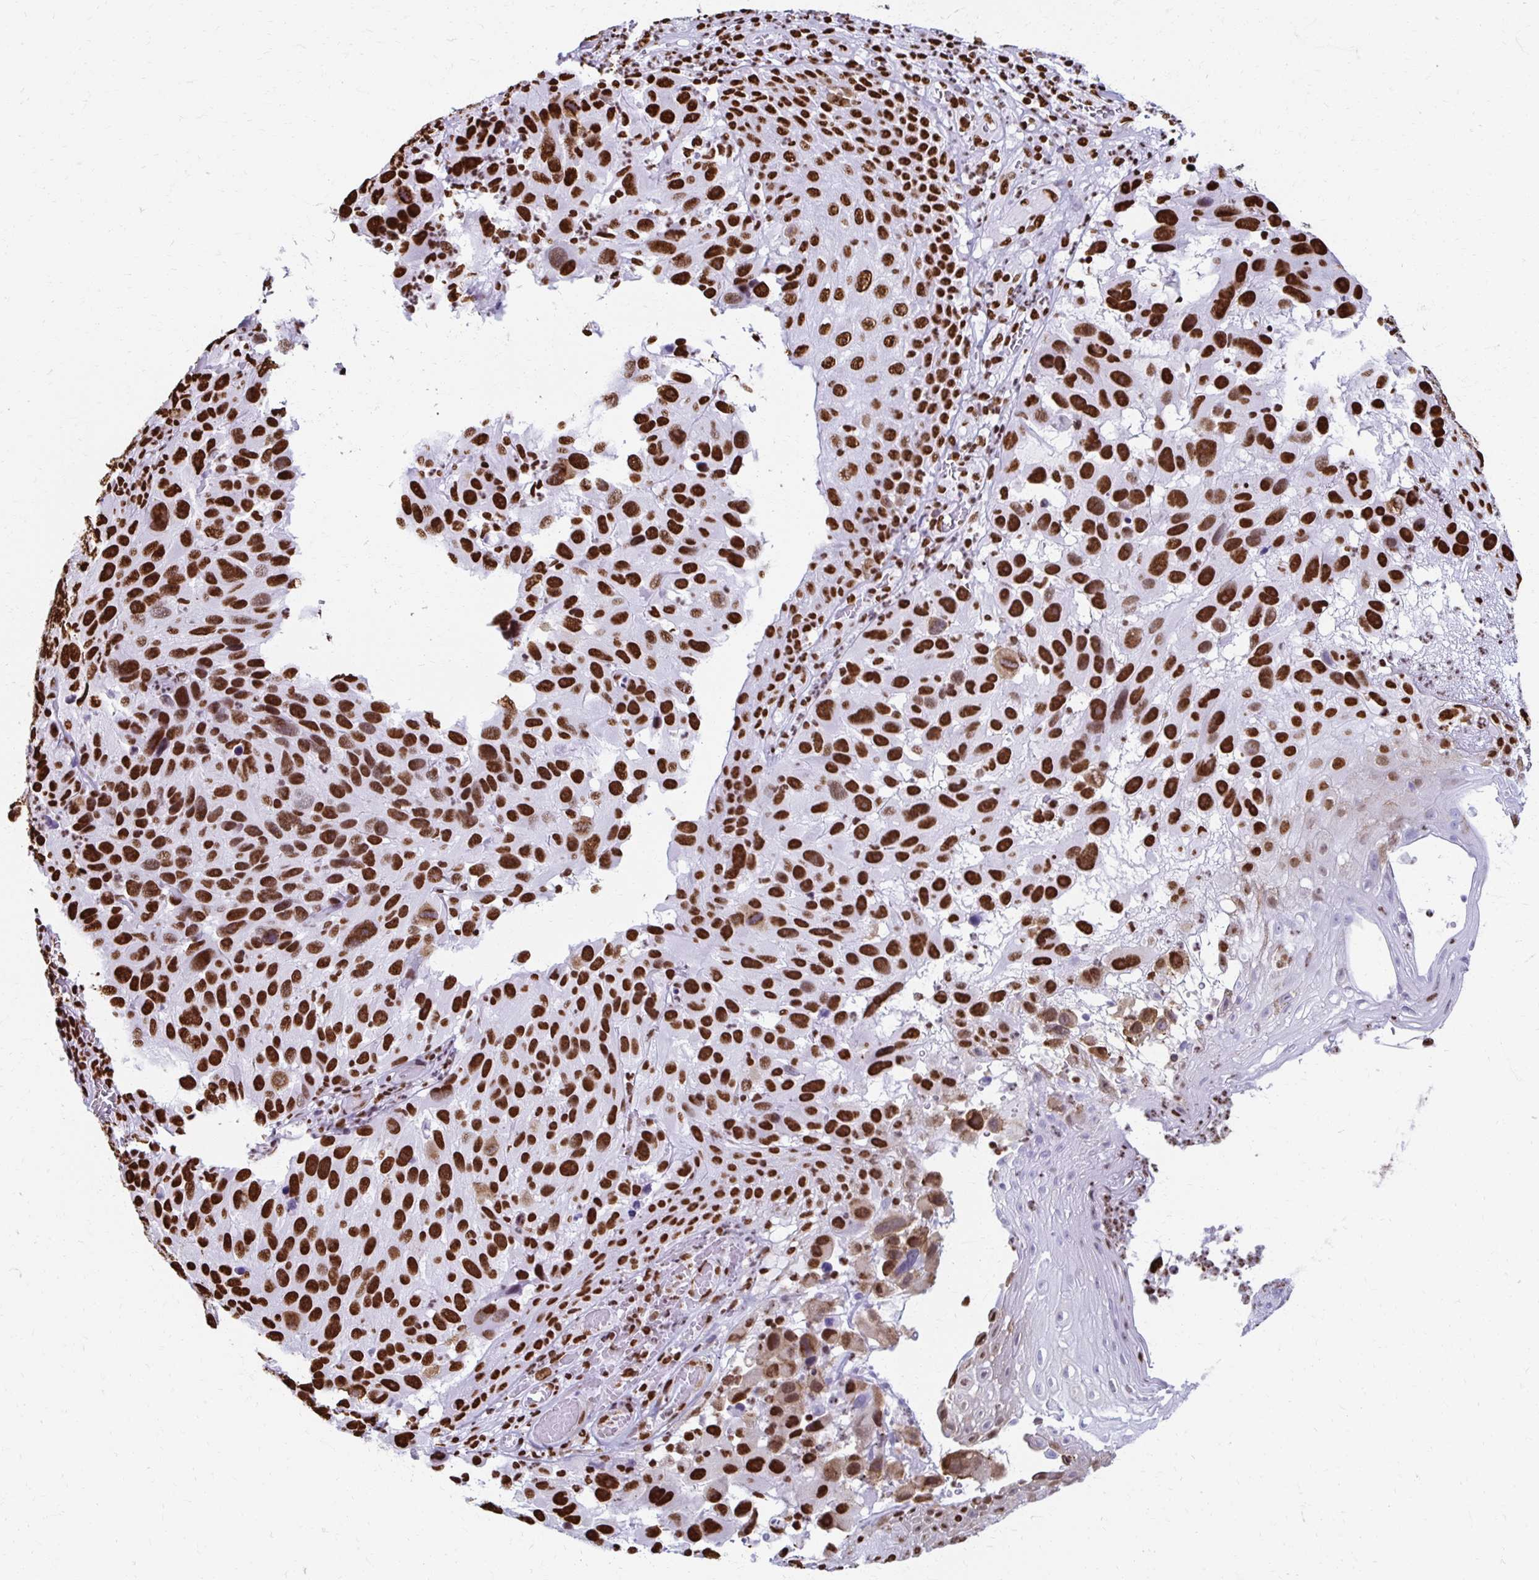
{"staining": {"intensity": "strong", "quantity": ">75%", "location": "nuclear"}, "tissue": "melanoma", "cell_type": "Tumor cells", "image_type": "cancer", "snomed": [{"axis": "morphology", "description": "Malignant melanoma, NOS"}, {"axis": "topography", "description": "Skin"}], "caption": "Melanoma was stained to show a protein in brown. There is high levels of strong nuclear staining in about >75% of tumor cells.", "gene": "NONO", "patient": {"sex": "male", "age": 53}}